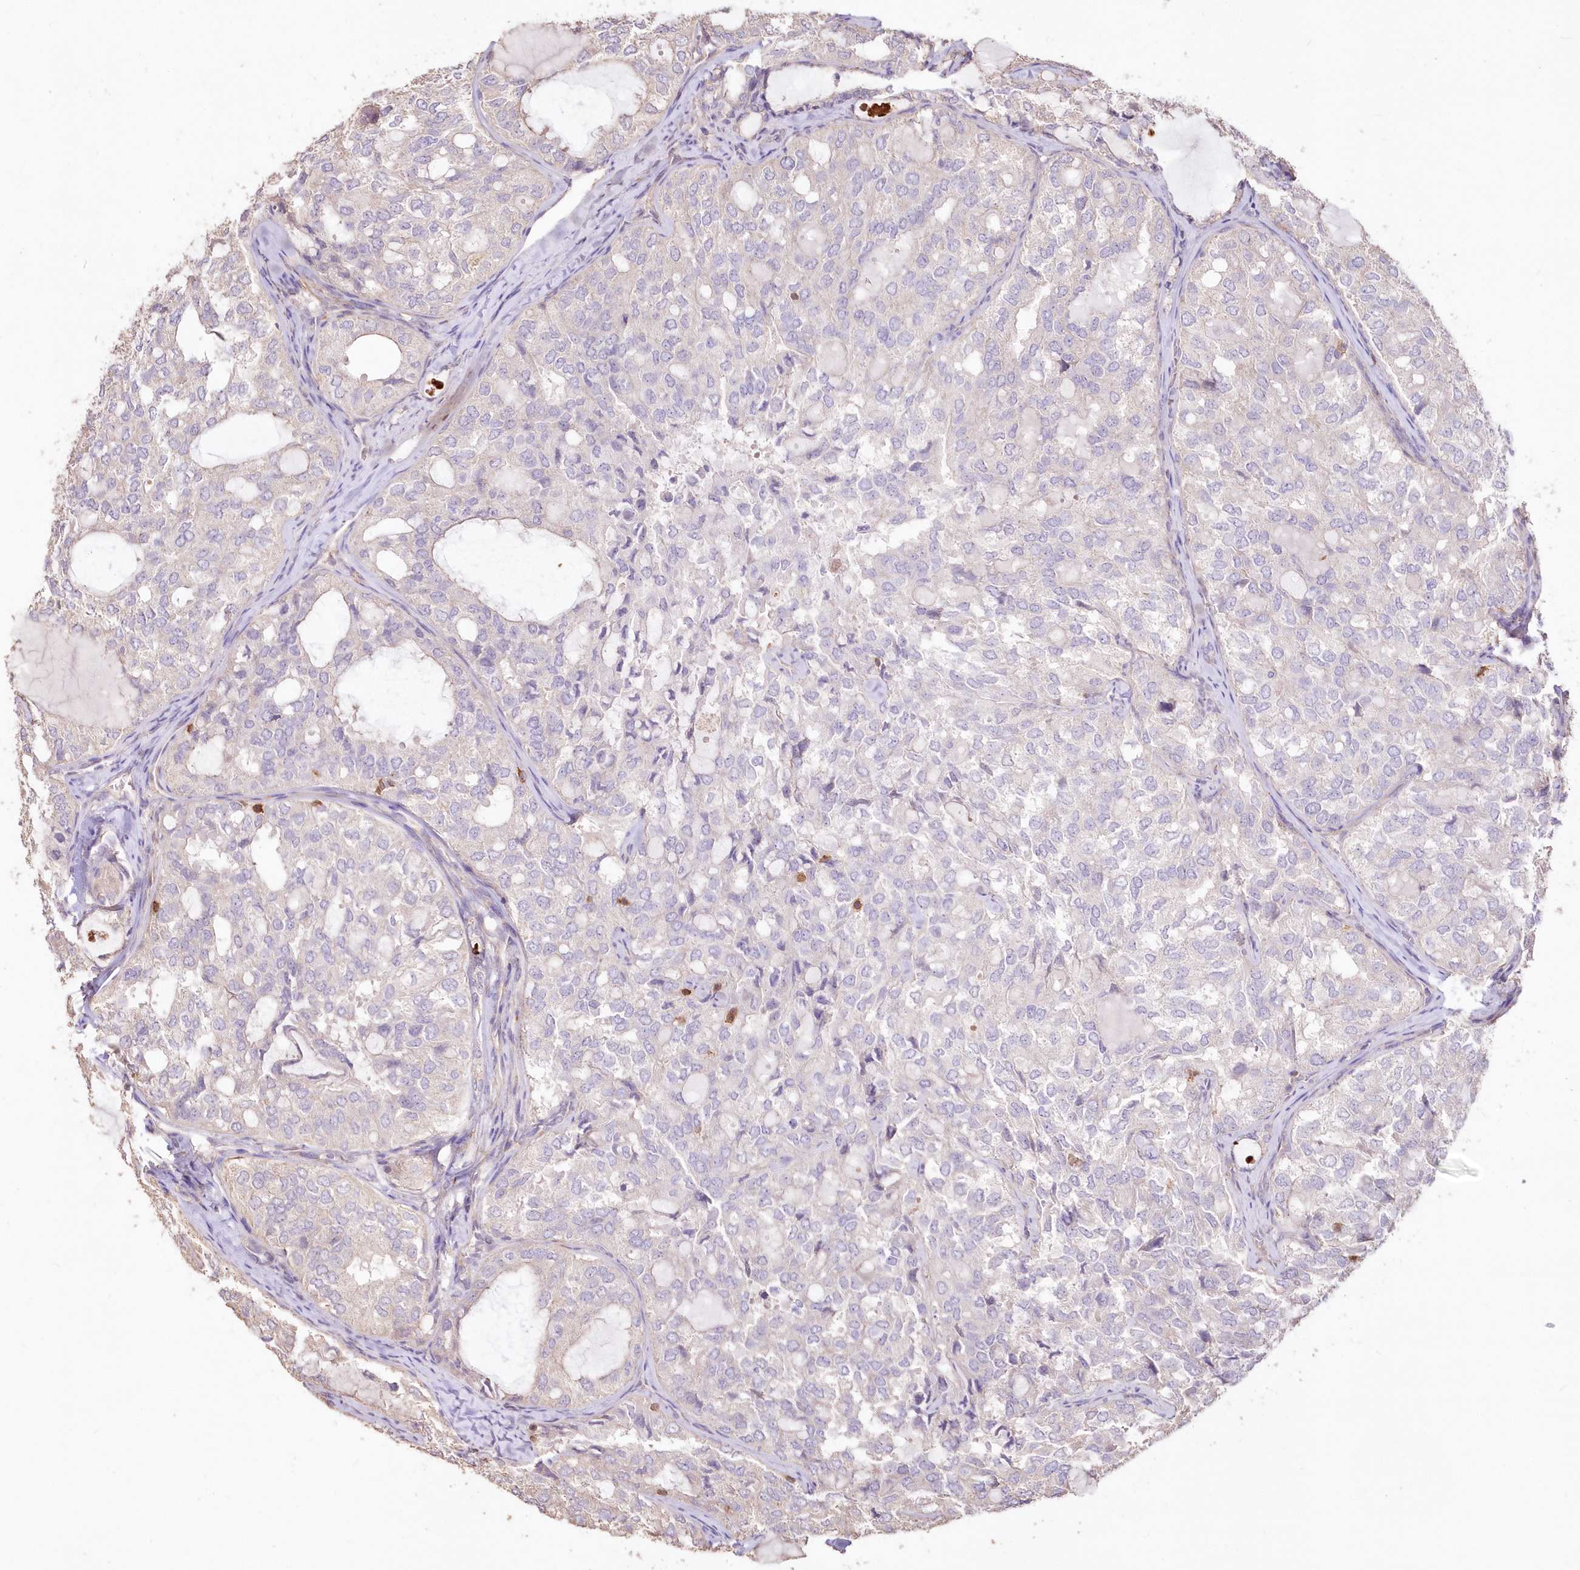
{"staining": {"intensity": "negative", "quantity": "none", "location": "none"}, "tissue": "thyroid cancer", "cell_type": "Tumor cells", "image_type": "cancer", "snomed": [{"axis": "morphology", "description": "Follicular adenoma carcinoma, NOS"}, {"axis": "topography", "description": "Thyroid gland"}], "caption": "Immunohistochemical staining of thyroid cancer (follicular adenoma carcinoma) shows no significant positivity in tumor cells.", "gene": "STK17B", "patient": {"sex": "male", "age": 75}}